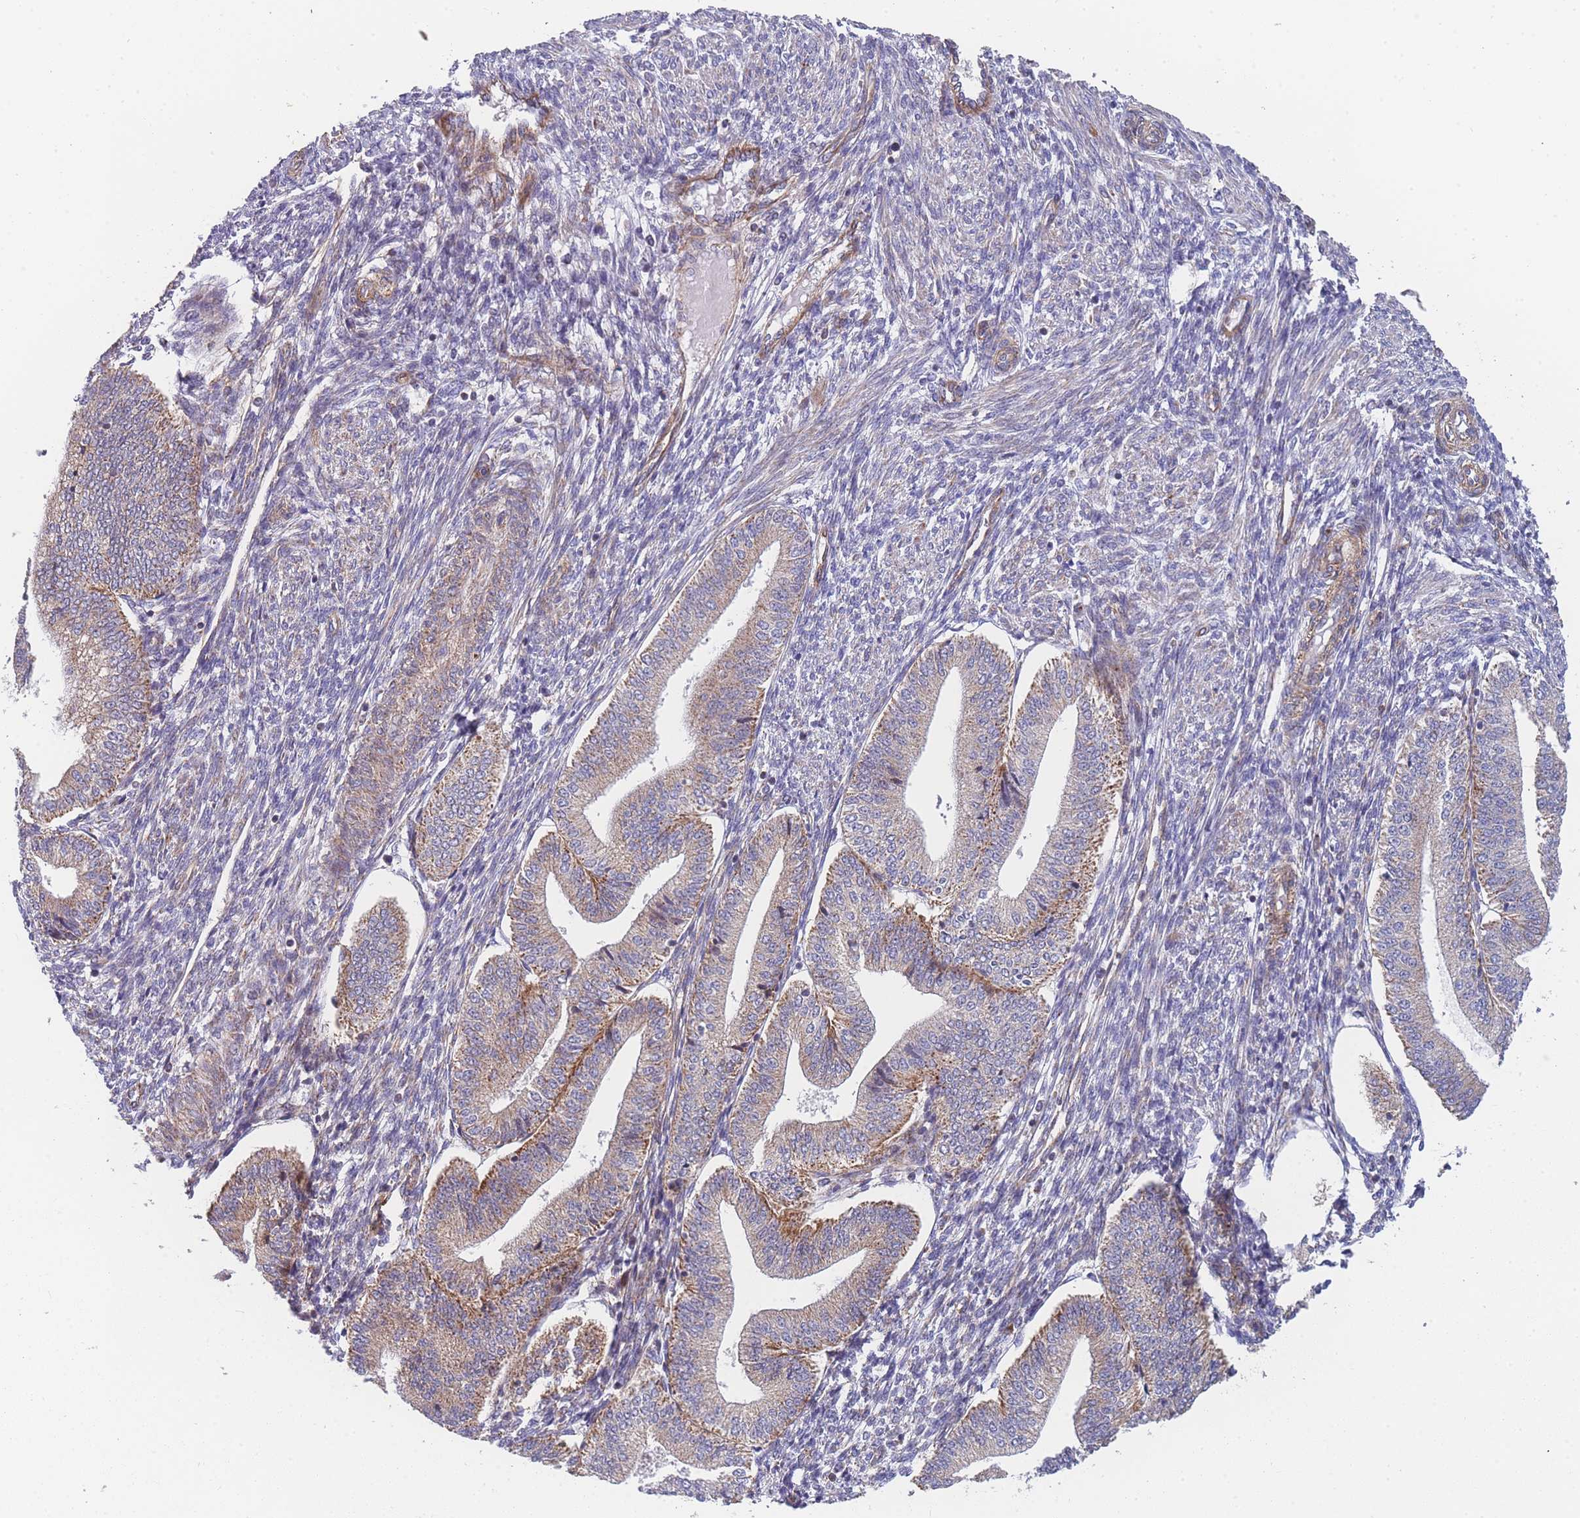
{"staining": {"intensity": "moderate", "quantity": "25%-75%", "location": "cytoplasmic/membranous"}, "tissue": "endometrium", "cell_type": "Cells in endometrial stroma", "image_type": "normal", "snomed": [{"axis": "morphology", "description": "Normal tissue, NOS"}, {"axis": "topography", "description": "Endometrium"}], "caption": "Benign endometrium displays moderate cytoplasmic/membranous positivity in approximately 25%-75% of cells in endometrial stroma, visualized by immunohistochemistry.", "gene": "MTRES1", "patient": {"sex": "female", "age": 34}}